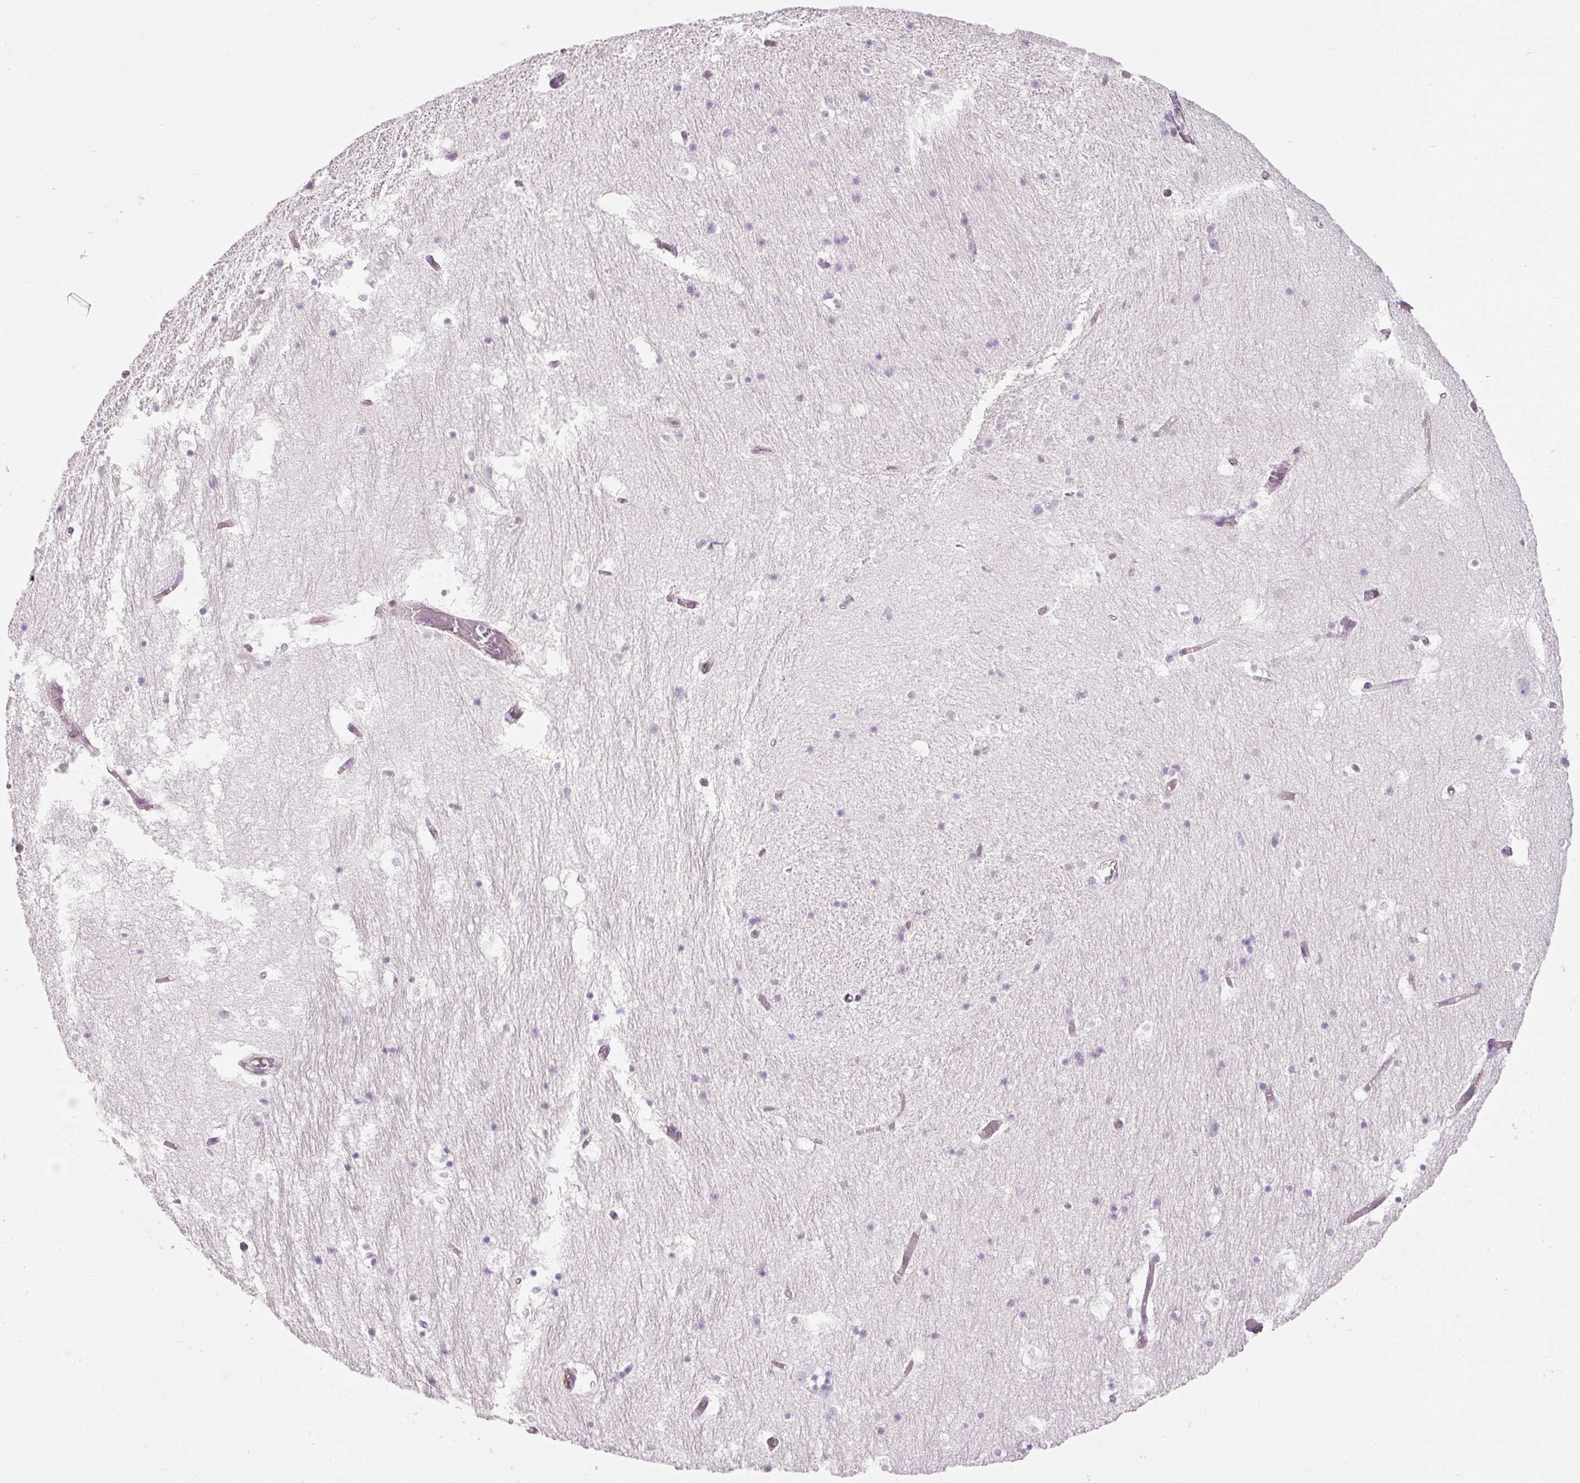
{"staining": {"intensity": "negative", "quantity": "none", "location": "none"}, "tissue": "hippocampus", "cell_type": "Glial cells", "image_type": "normal", "snomed": [{"axis": "morphology", "description": "Normal tissue, NOS"}, {"axis": "topography", "description": "Hippocampus"}], "caption": "This is an IHC image of benign human hippocampus. There is no positivity in glial cells.", "gene": "MAP3K3", "patient": {"sex": "female", "age": 52}}